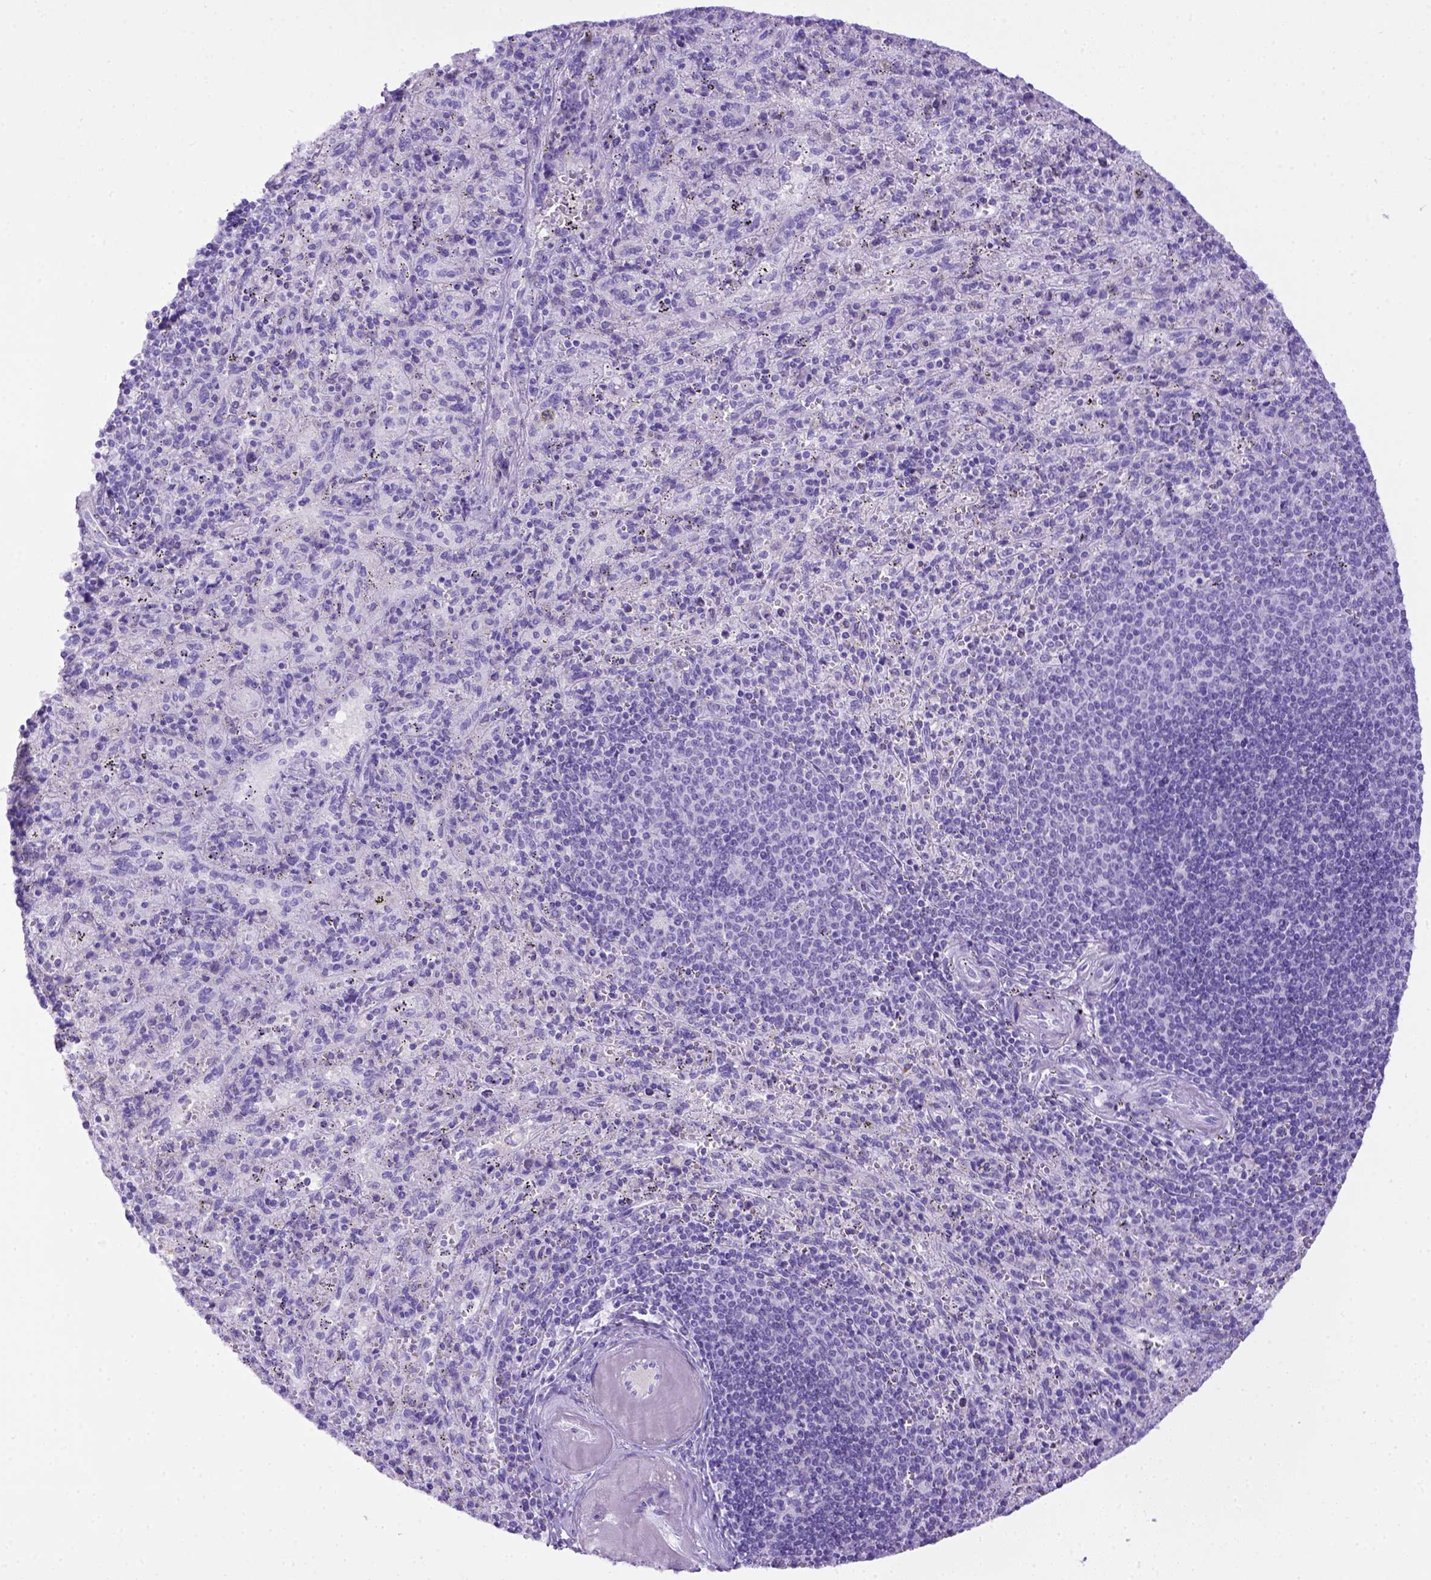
{"staining": {"intensity": "negative", "quantity": "none", "location": "none"}, "tissue": "spleen", "cell_type": "Cells in red pulp", "image_type": "normal", "snomed": [{"axis": "morphology", "description": "Normal tissue, NOS"}, {"axis": "topography", "description": "Spleen"}], "caption": "Immunohistochemical staining of unremarkable human spleen demonstrates no significant positivity in cells in red pulp.", "gene": "ITIH4", "patient": {"sex": "male", "age": 57}}